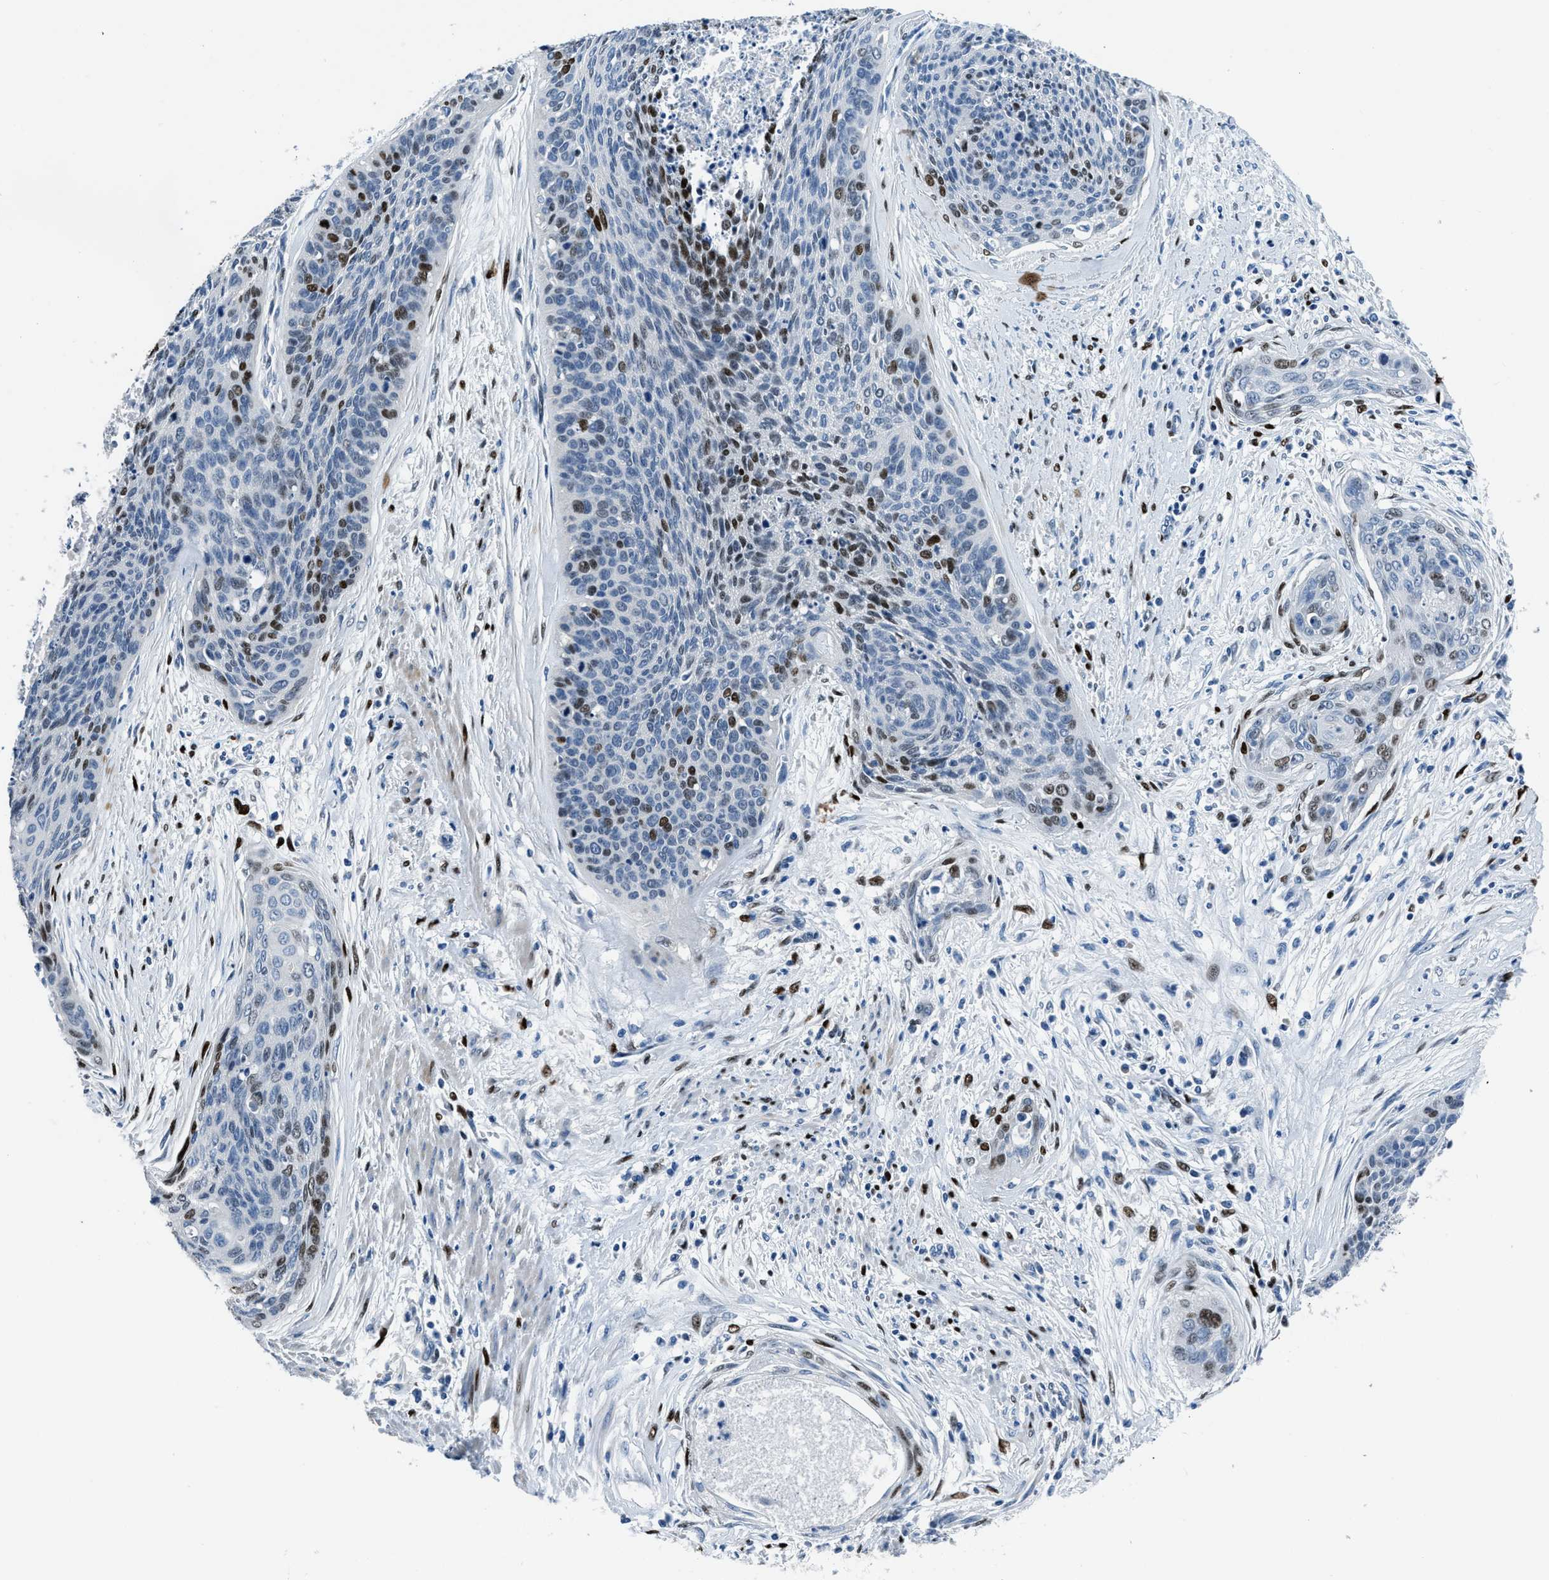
{"staining": {"intensity": "moderate", "quantity": "<25%", "location": "nuclear"}, "tissue": "cervical cancer", "cell_type": "Tumor cells", "image_type": "cancer", "snomed": [{"axis": "morphology", "description": "Squamous cell carcinoma, NOS"}, {"axis": "topography", "description": "Cervix"}], "caption": "IHC of human squamous cell carcinoma (cervical) shows low levels of moderate nuclear staining in about <25% of tumor cells. (DAB (3,3'-diaminobenzidine) IHC, brown staining for protein, blue staining for nuclei).", "gene": "EGR1", "patient": {"sex": "female", "age": 55}}